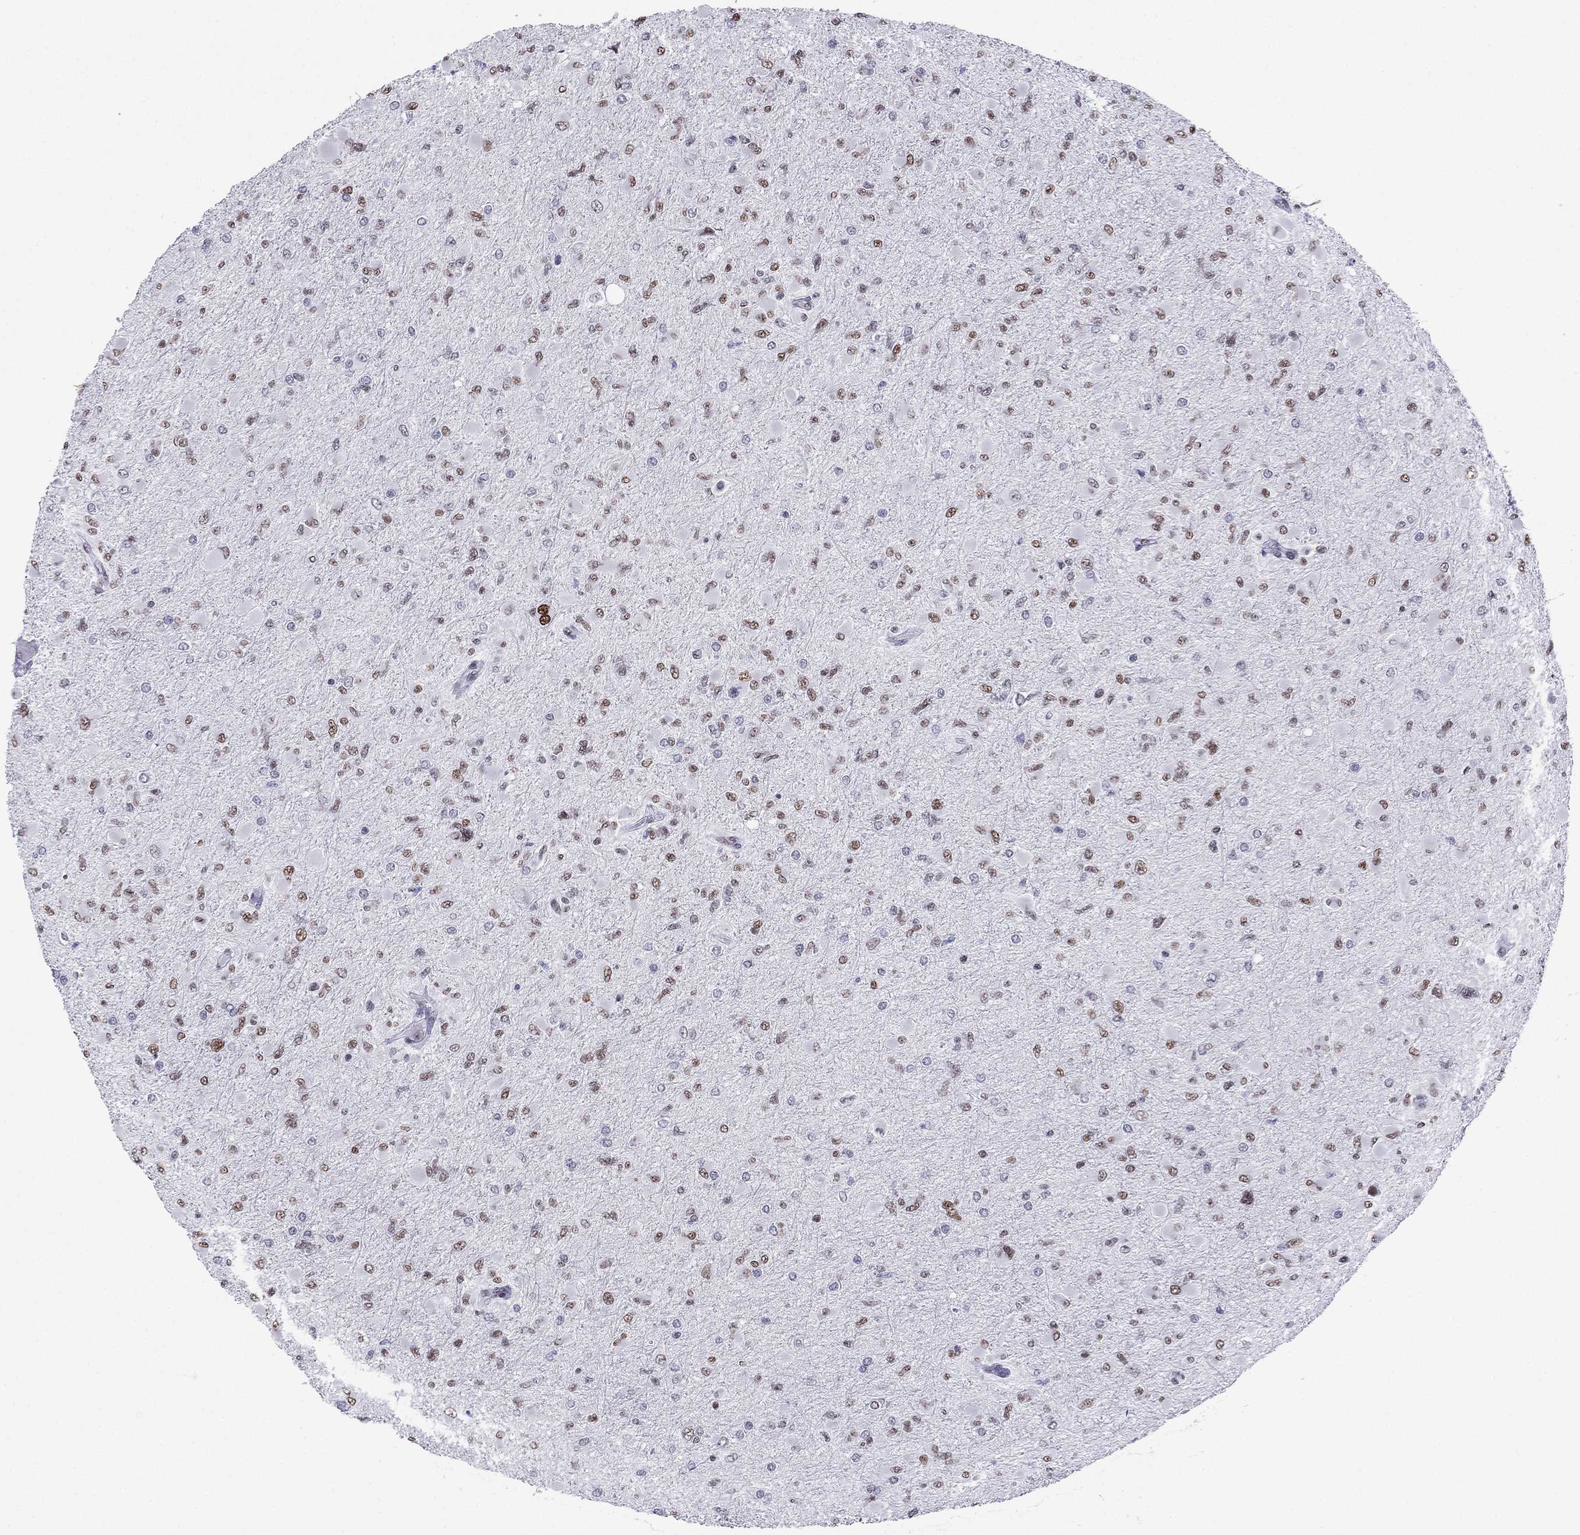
{"staining": {"intensity": "moderate", "quantity": "25%-75%", "location": "nuclear"}, "tissue": "glioma", "cell_type": "Tumor cells", "image_type": "cancer", "snomed": [{"axis": "morphology", "description": "Glioma, malignant, High grade"}, {"axis": "topography", "description": "Cerebral cortex"}], "caption": "Moderate nuclear protein staining is identified in about 25%-75% of tumor cells in glioma.", "gene": "PPM1G", "patient": {"sex": "female", "age": 36}}